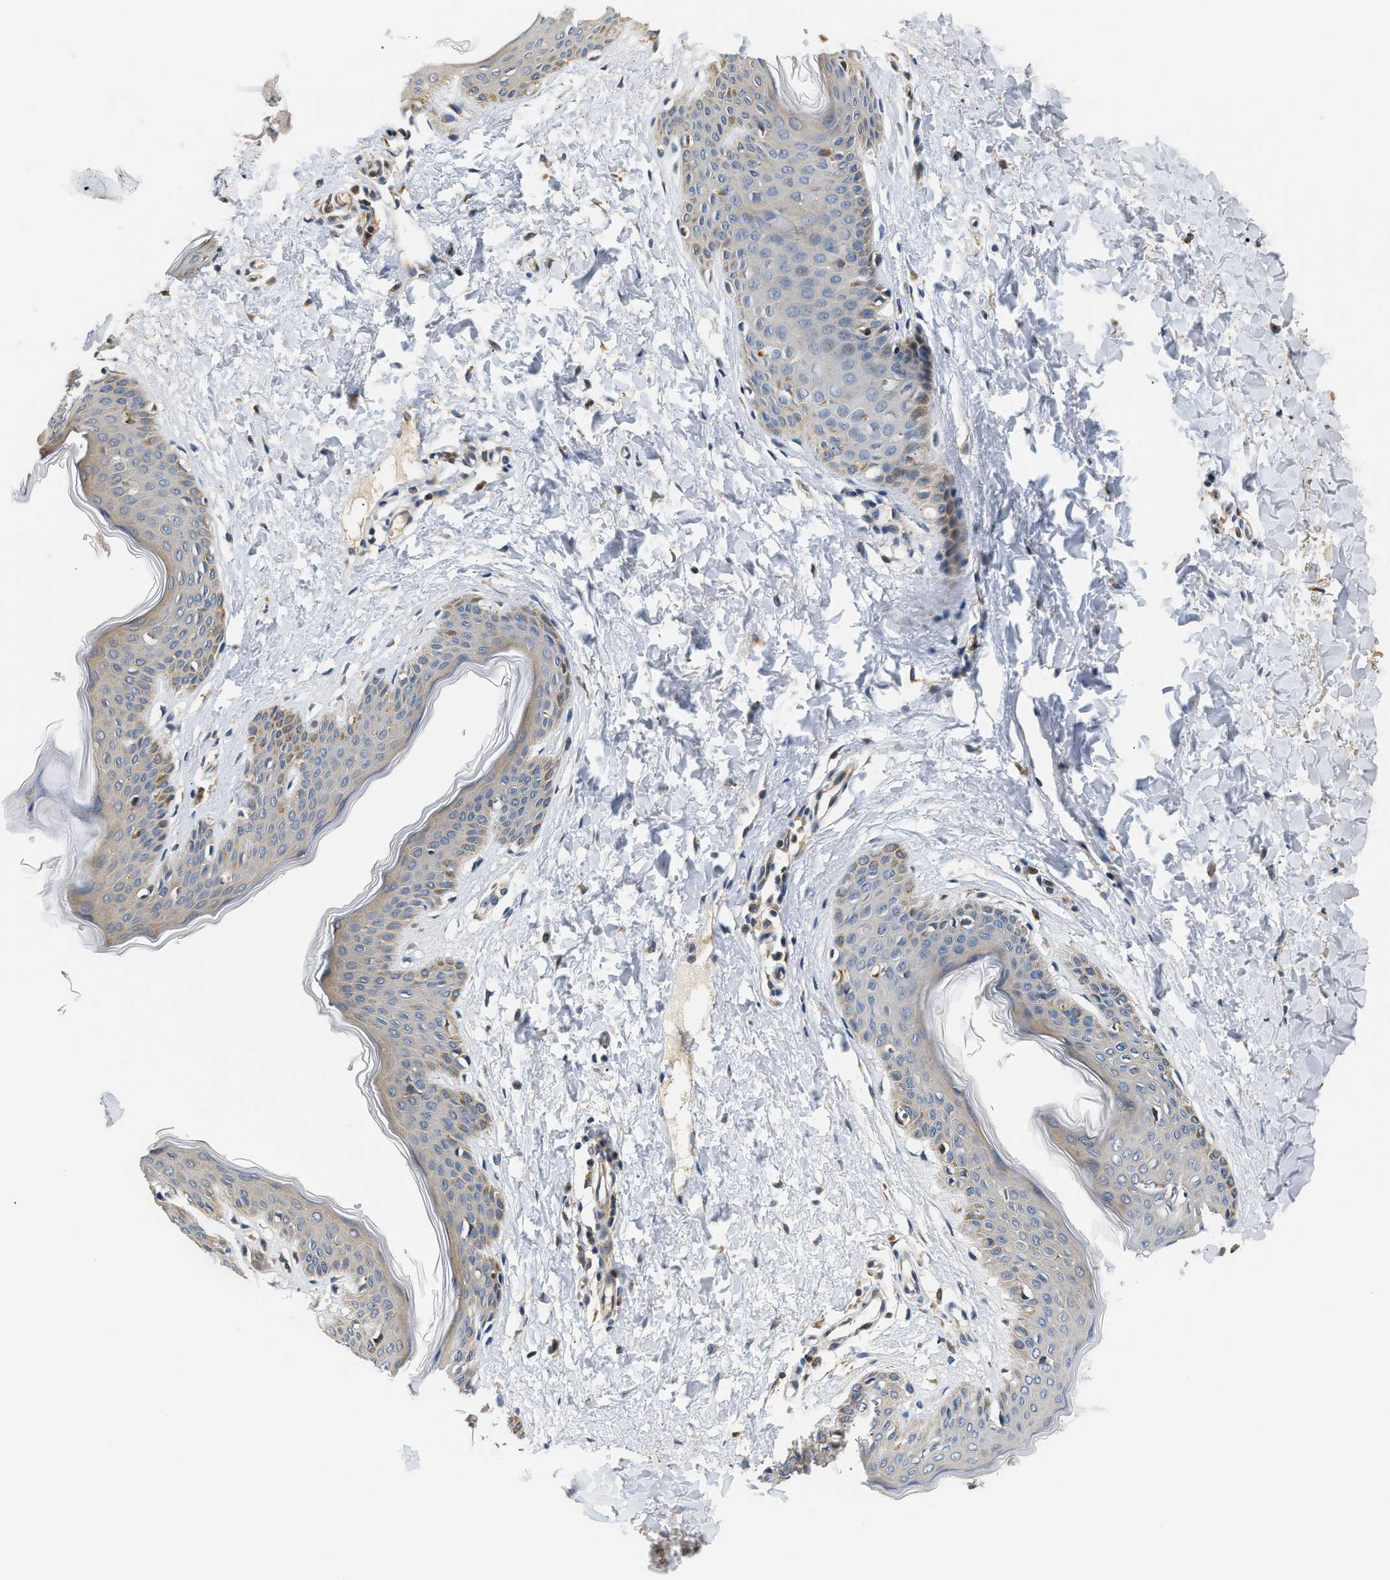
{"staining": {"intensity": "moderate", "quantity": ">75%", "location": "cytoplasmic/membranous"}, "tissue": "skin", "cell_type": "Fibroblasts", "image_type": "normal", "snomed": [{"axis": "morphology", "description": "Normal tissue, NOS"}, {"axis": "topography", "description": "Skin"}], "caption": "The micrograph shows staining of benign skin, revealing moderate cytoplasmic/membranous protein staining (brown color) within fibroblasts. Nuclei are stained in blue.", "gene": "TNIP2", "patient": {"sex": "female", "age": 17}}